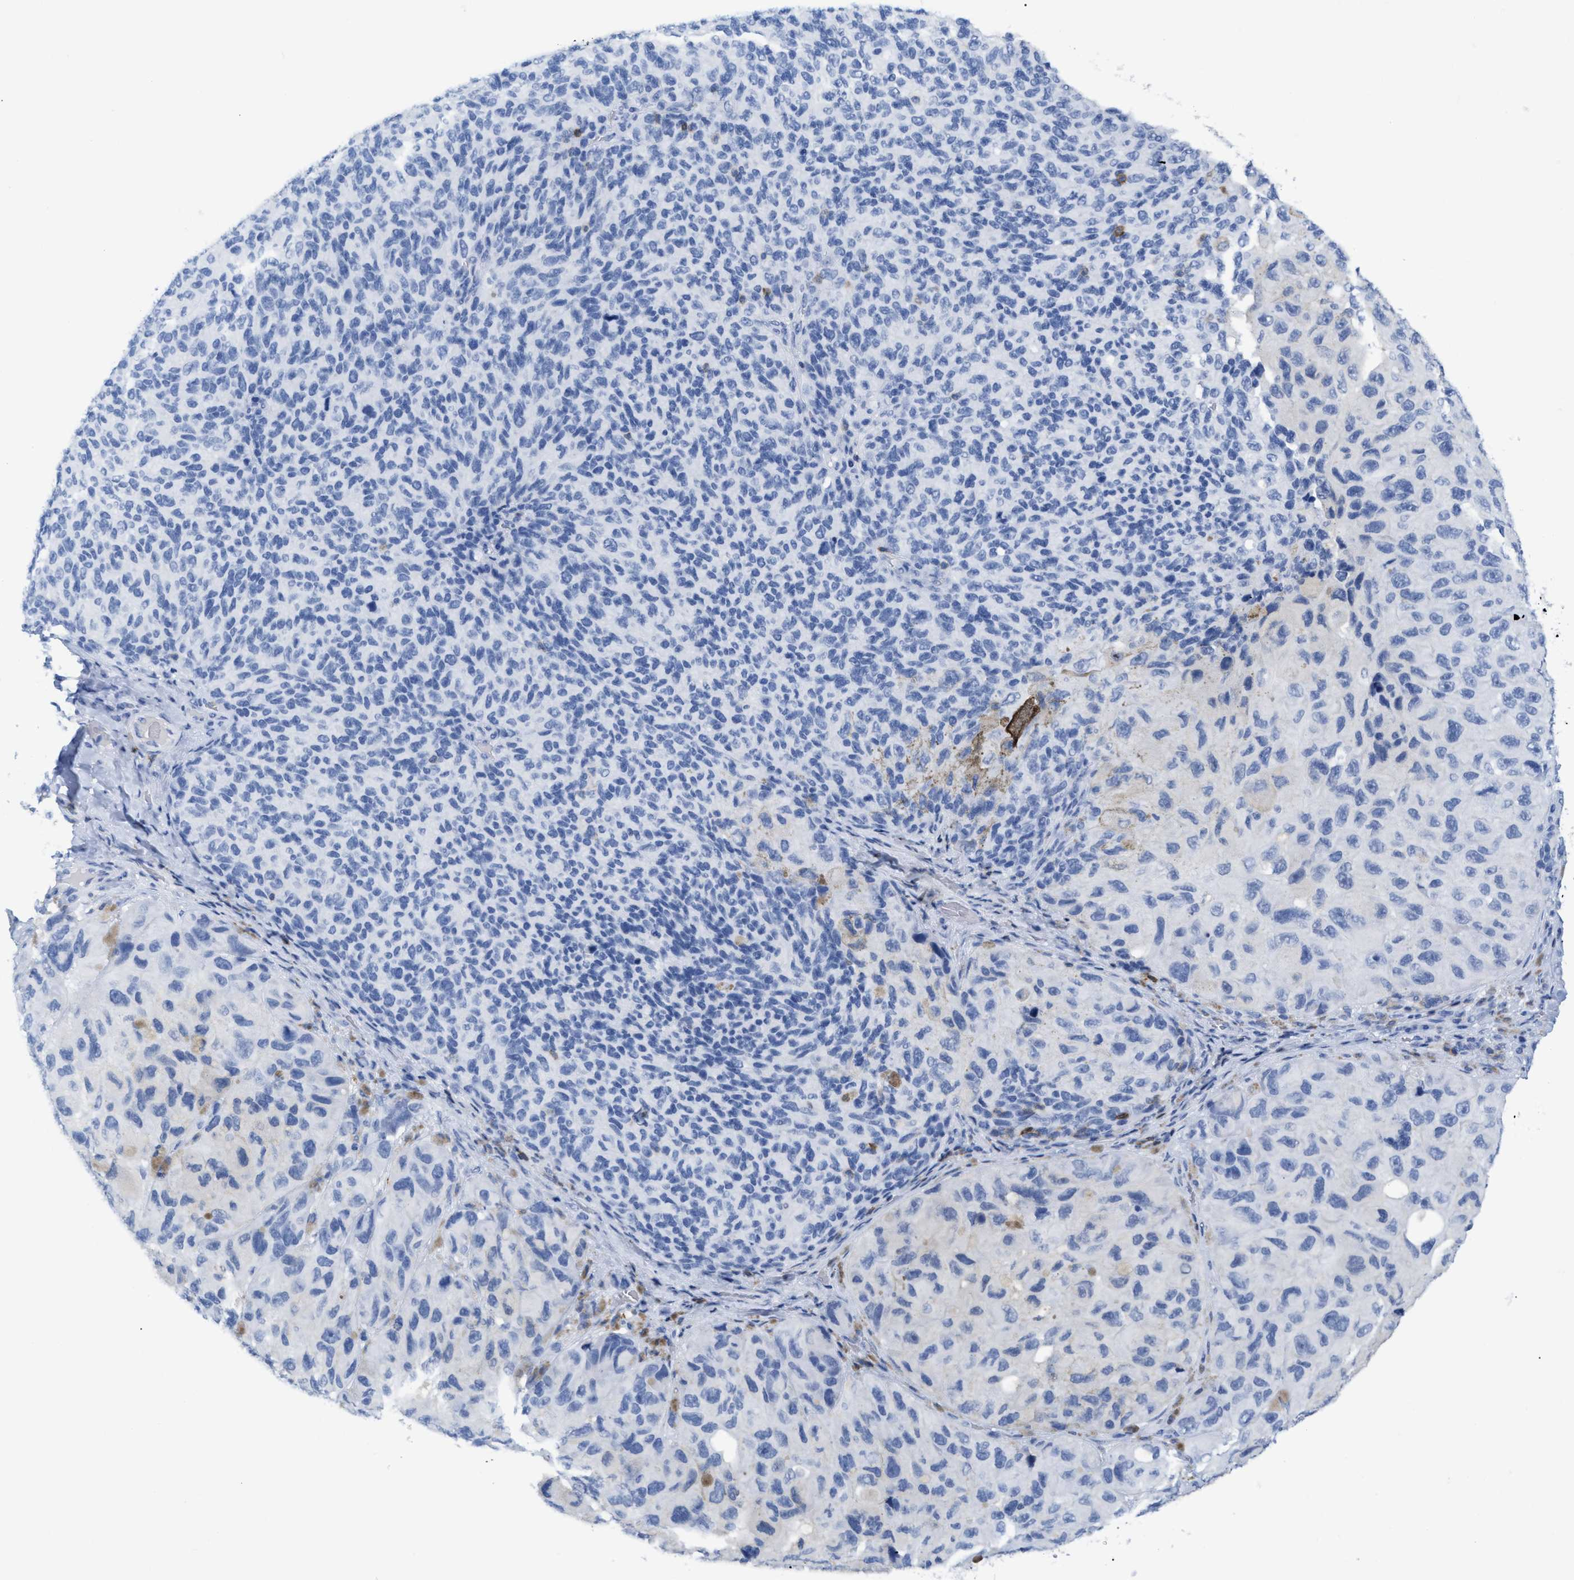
{"staining": {"intensity": "negative", "quantity": "none", "location": "none"}, "tissue": "melanoma", "cell_type": "Tumor cells", "image_type": "cancer", "snomed": [{"axis": "morphology", "description": "Malignant melanoma, NOS"}, {"axis": "topography", "description": "Skin"}], "caption": "Histopathology image shows no protein positivity in tumor cells of melanoma tissue.", "gene": "CD5", "patient": {"sex": "female", "age": 73}}